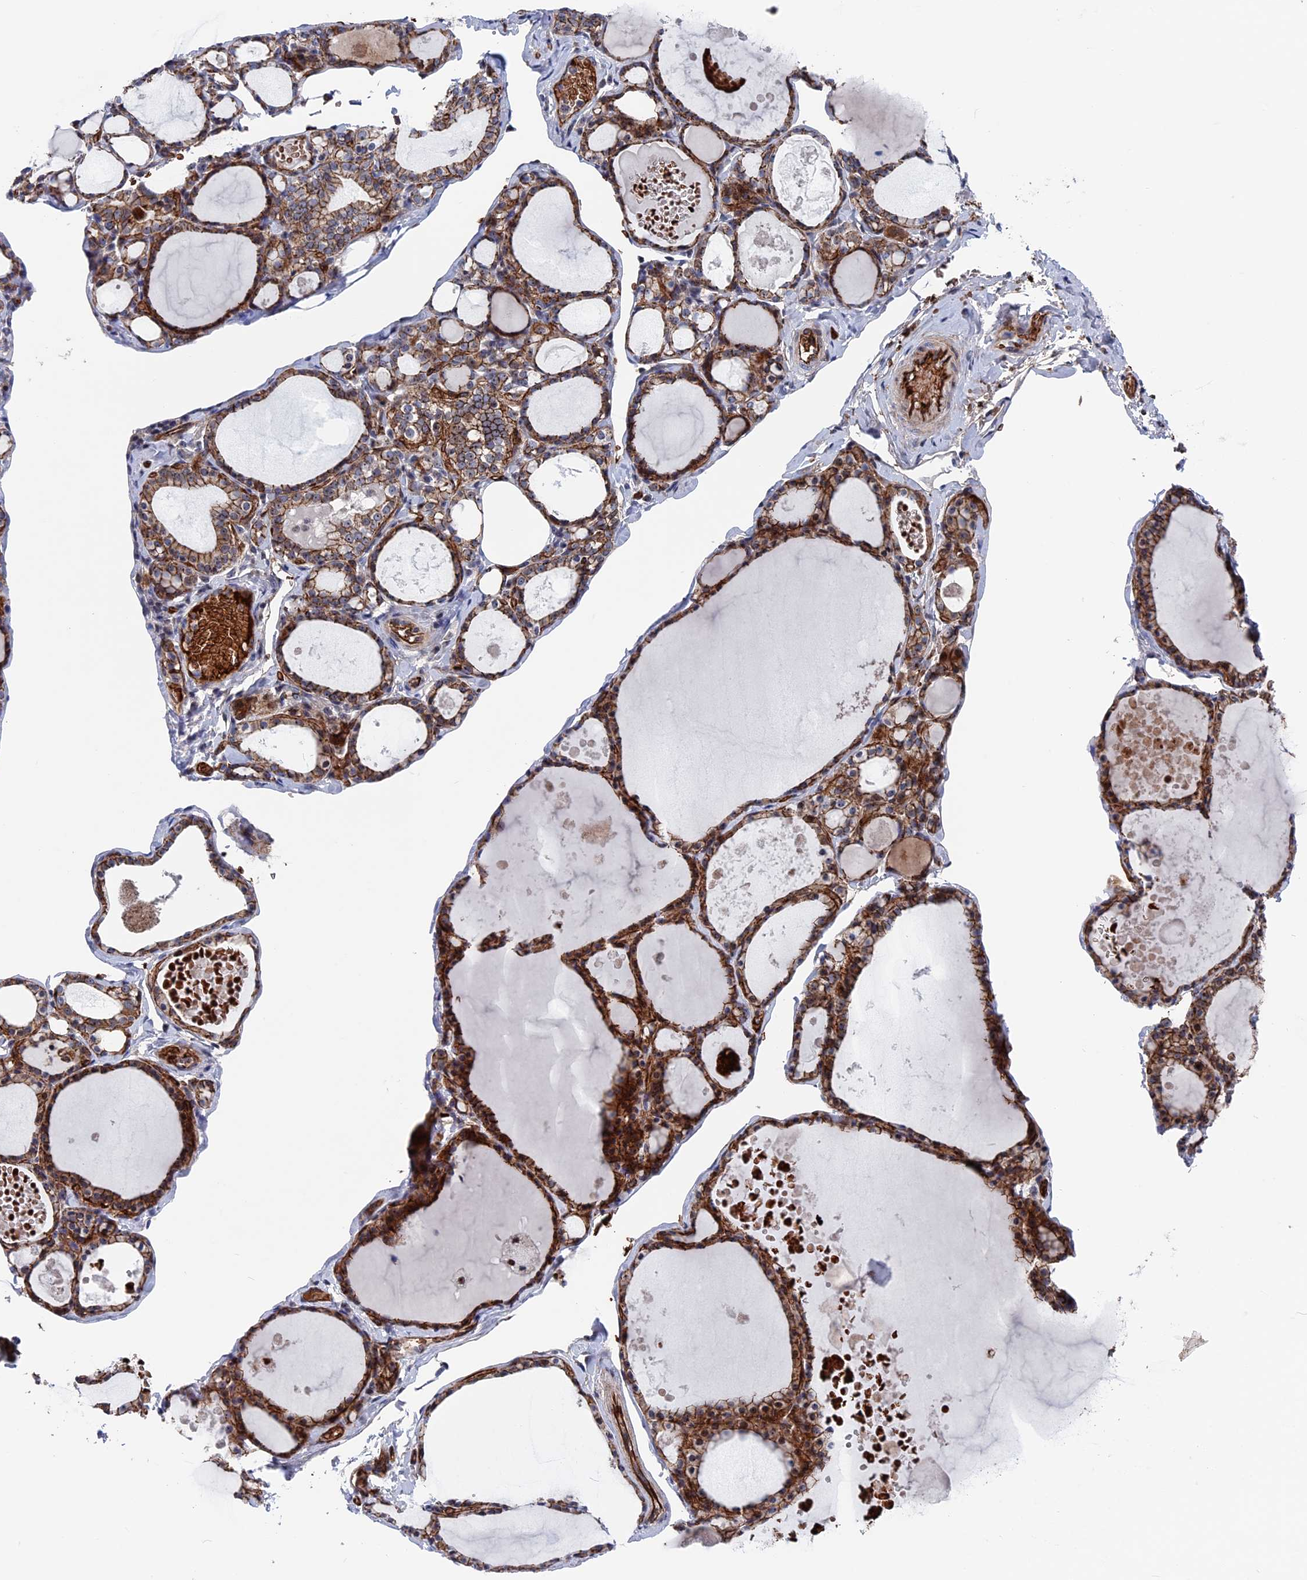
{"staining": {"intensity": "strong", "quantity": ">75%", "location": "cytoplasmic/membranous"}, "tissue": "thyroid gland", "cell_type": "Glandular cells", "image_type": "normal", "snomed": [{"axis": "morphology", "description": "Normal tissue, NOS"}, {"axis": "topography", "description": "Thyroid gland"}], "caption": "Protein staining of normal thyroid gland reveals strong cytoplasmic/membranous expression in about >75% of glandular cells.", "gene": "EXOSC9", "patient": {"sex": "male", "age": 56}}